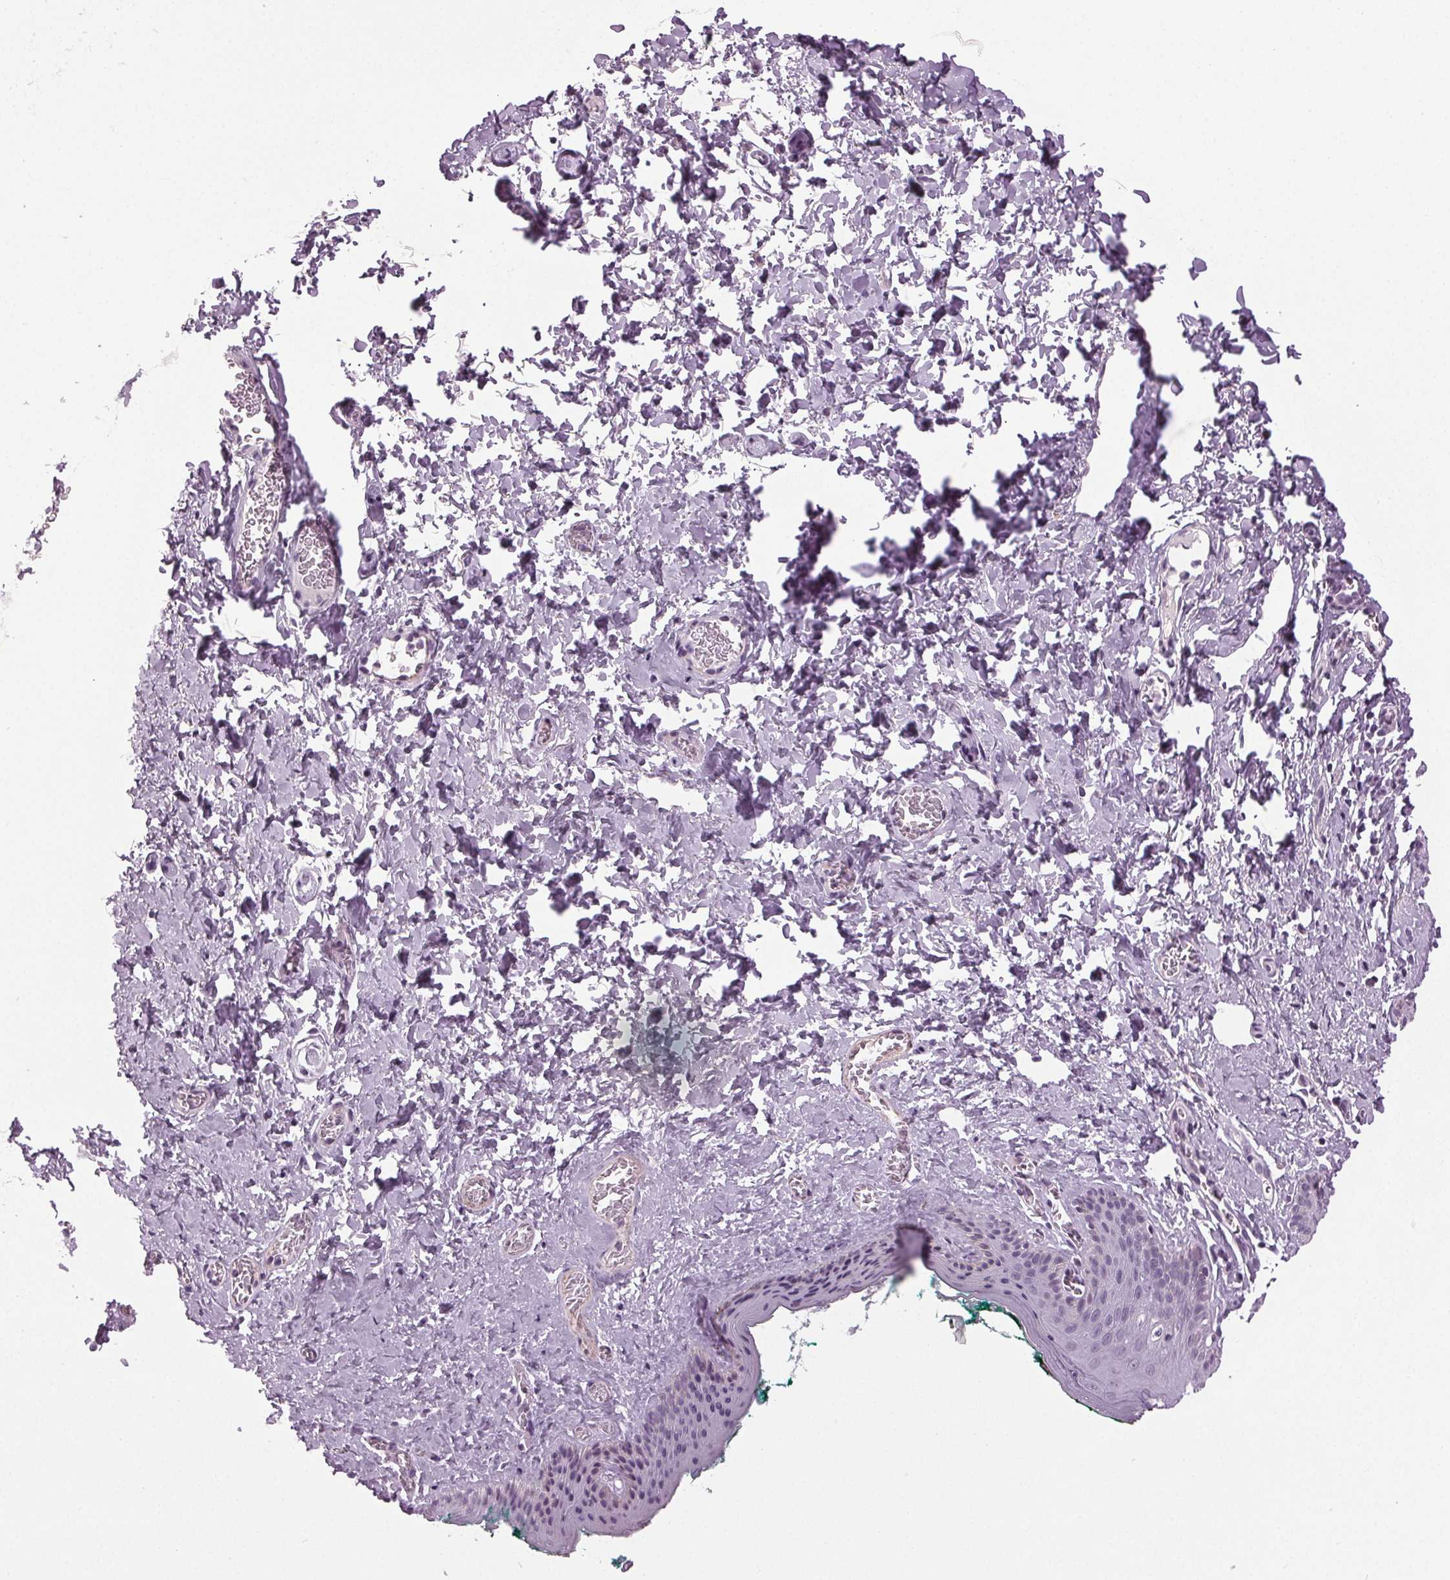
{"staining": {"intensity": "negative", "quantity": "none", "location": "none"}, "tissue": "skin", "cell_type": "Epidermal cells", "image_type": "normal", "snomed": [{"axis": "morphology", "description": "Normal tissue, NOS"}, {"axis": "topography", "description": "Vulva"}, {"axis": "topography", "description": "Peripheral nerve tissue"}], "caption": "This histopathology image is of normal skin stained with immunohistochemistry to label a protein in brown with the nuclei are counter-stained blue. There is no staining in epidermal cells.", "gene": "DNAH12", "patient": {"sex": "female", "age": 66}}